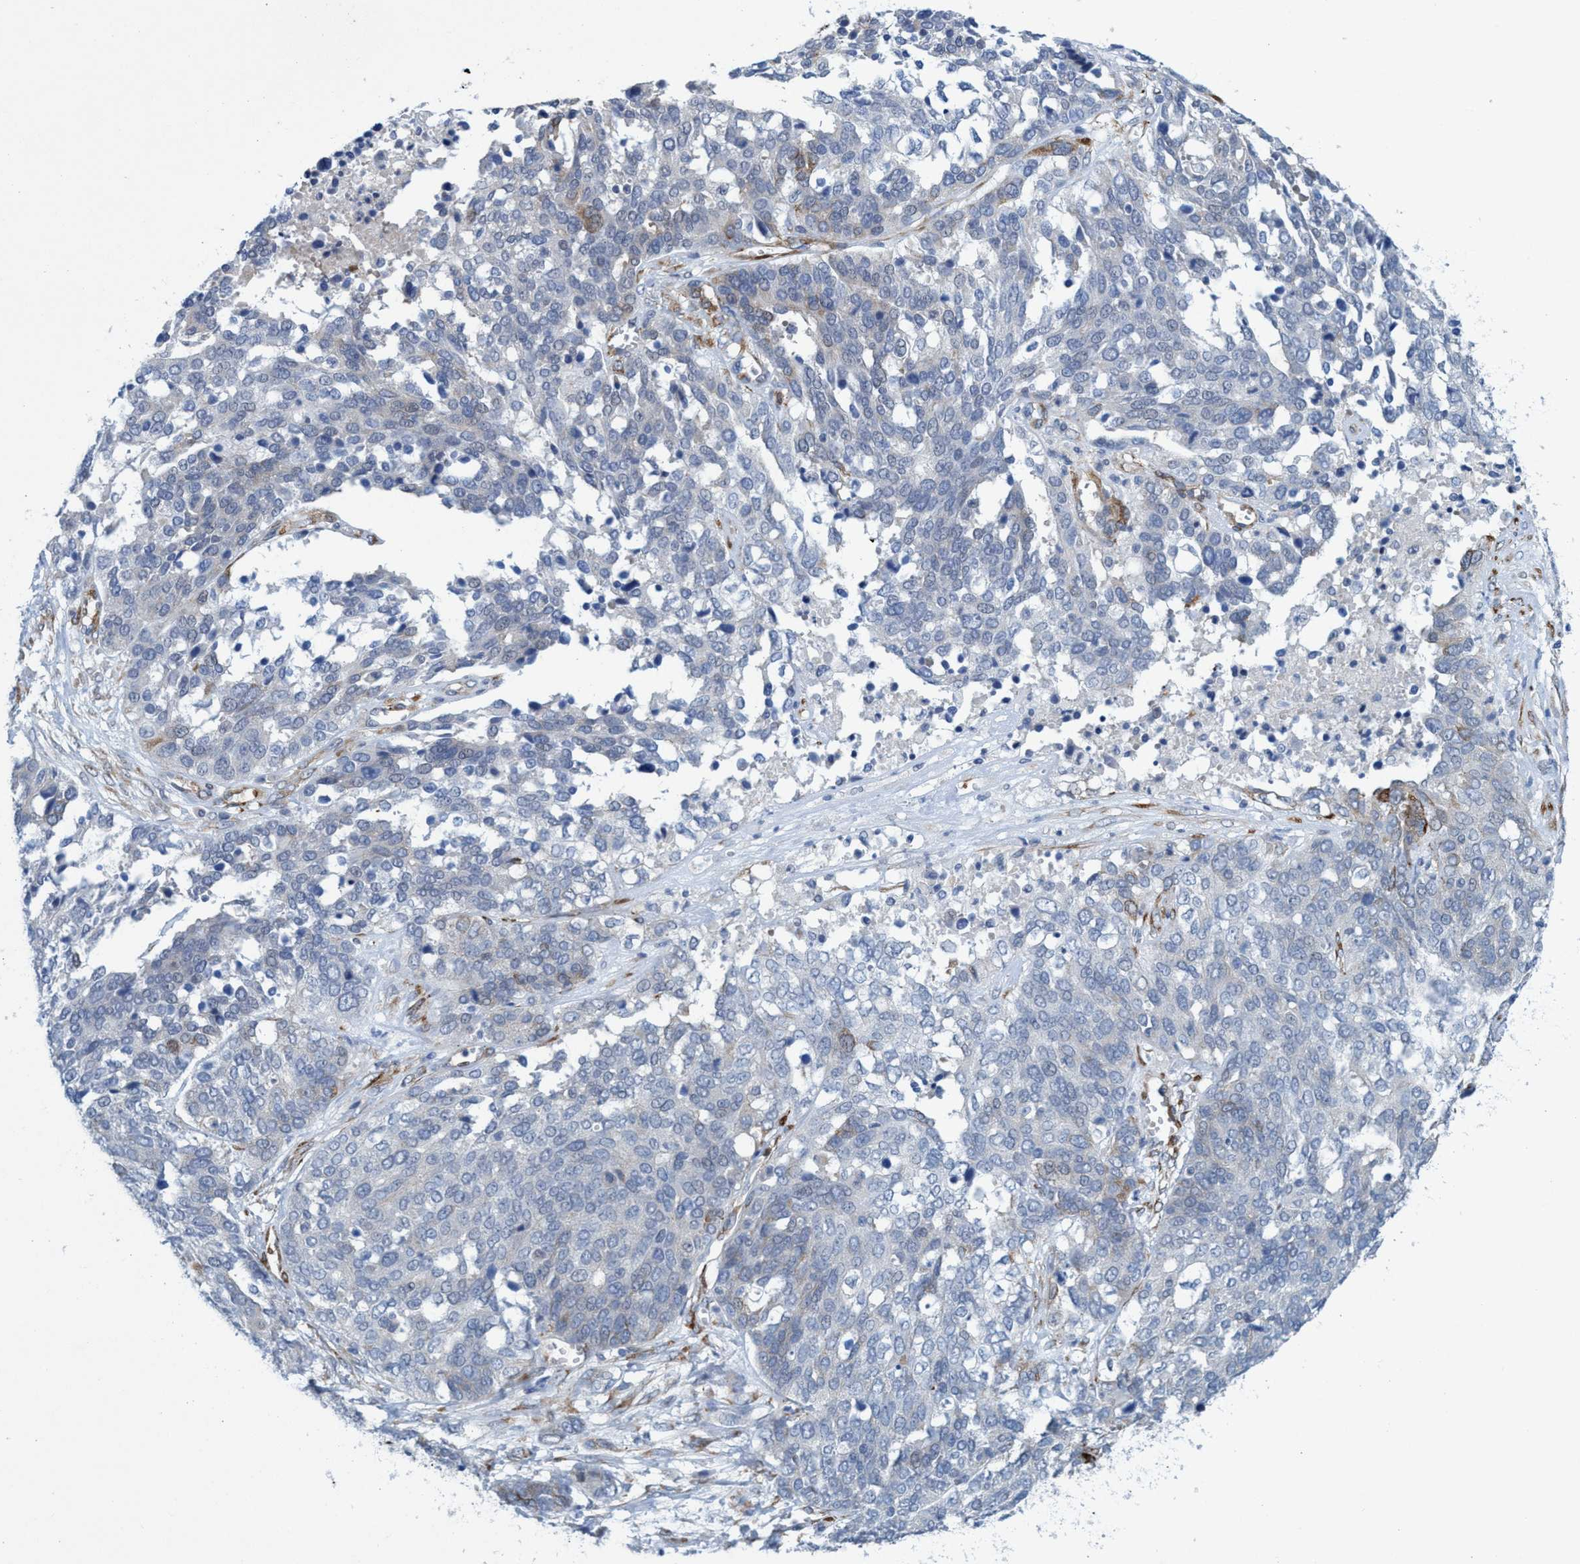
{"staining": {"intensity": "moderate", "quantity": "<25%", "location": "cytoplasmic/membranous"}, "tissue": "ovarian cancer", "cell_type": "Tumor cells", "image_type": "cancer", "snomed": [{"axis": "morphology", "description": "Cystadenocarcinoma, serous, NOS"}, {"axis": "topography", "description": "Ovary"}], "caption": "Ovarian cancer (serous cystadenocarcinoma) stained for a protein displays moderate cytoplasmic/membranous positivity in tumor cells. (brown staining indicates protein expression, while blue staining denotes nuclei).", "gene": "SLC43A2", "patient": {"sex": "female", "age": 44}}